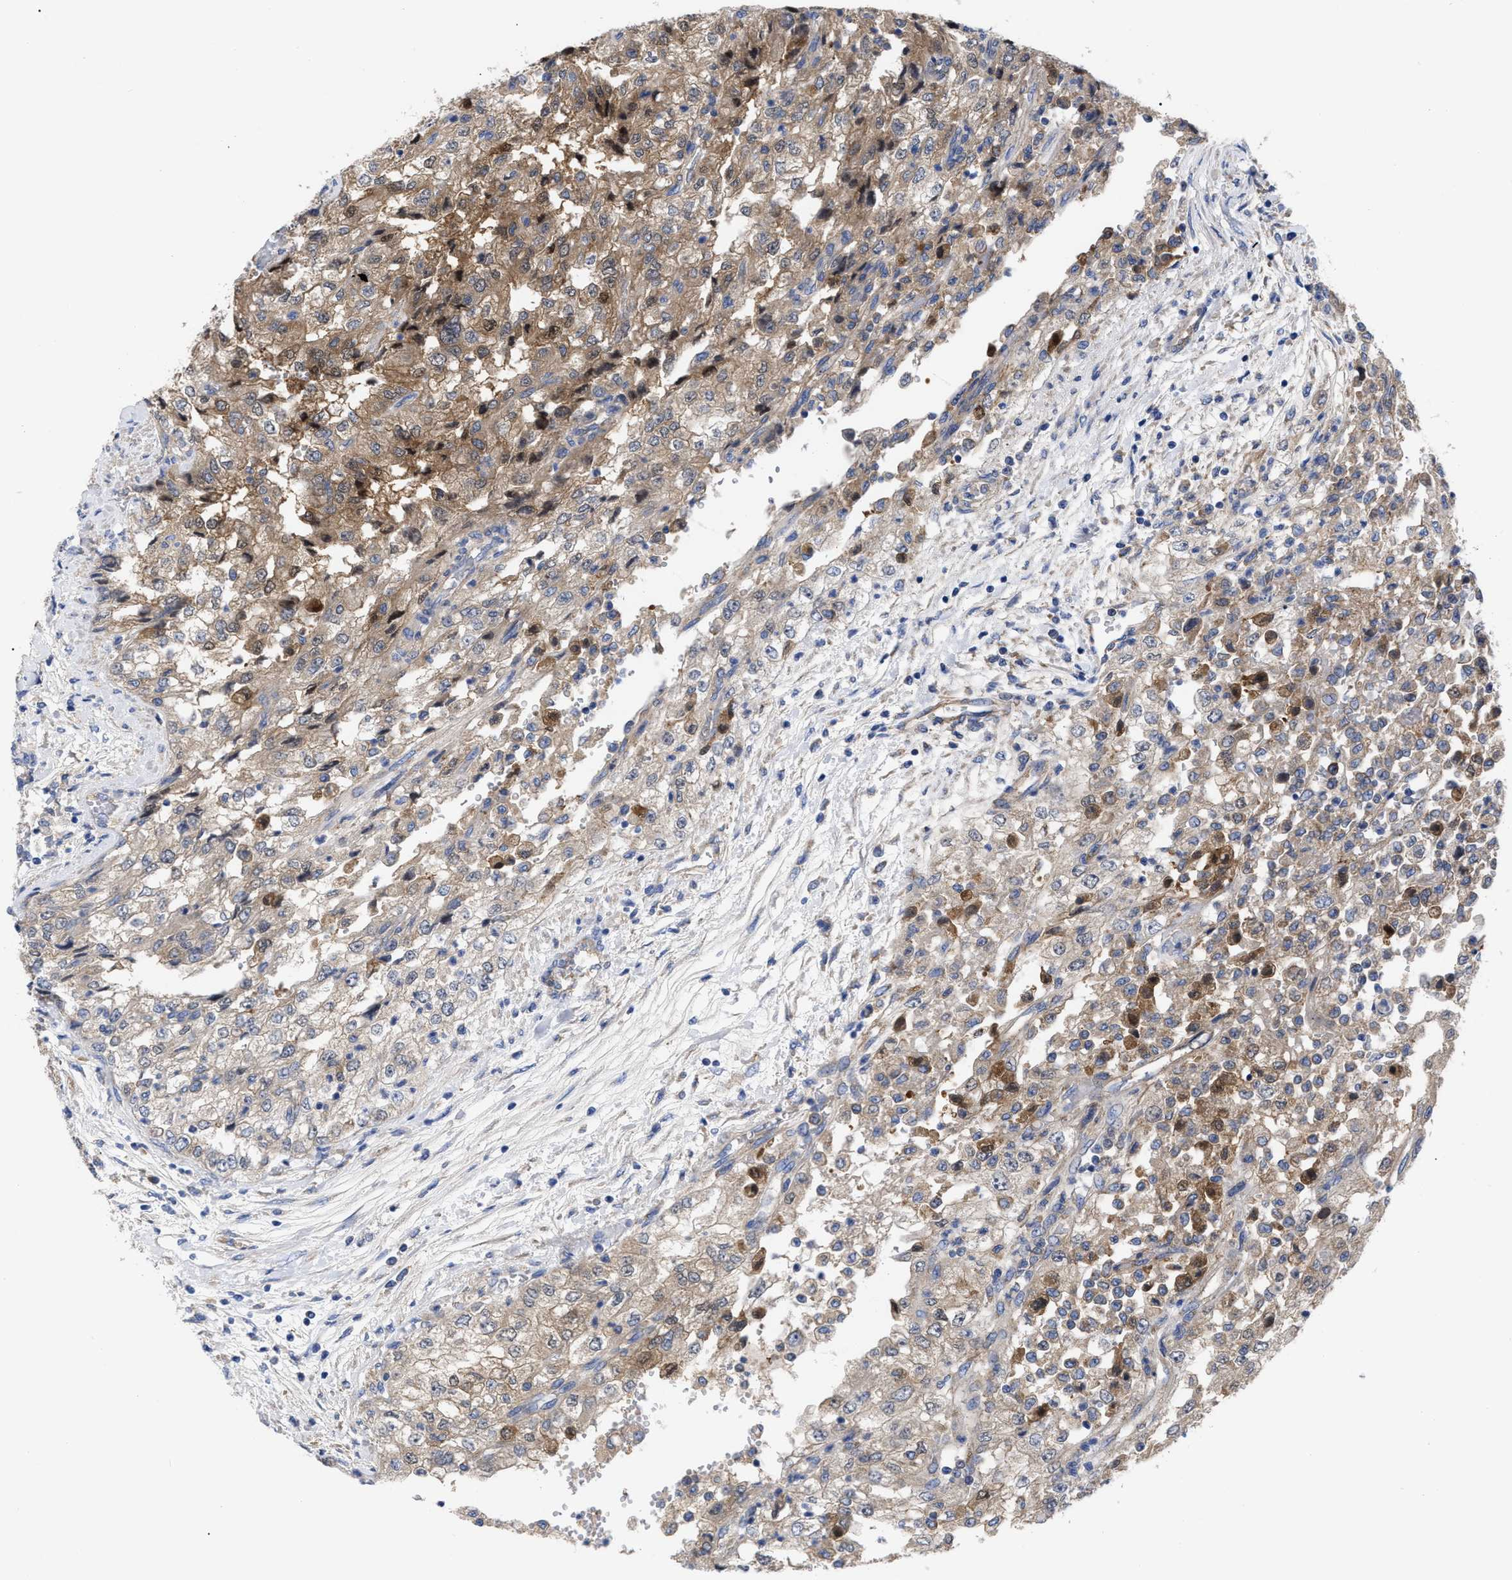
{"staining": {"intensity": "moderate", "quantity": ">75%", "location": "cytoplasmic/membranous"}, "tissue": "renal cancer", "cell_type": "Tumor cells", "image_type": "cancer", "snomed": [{"axis": "morphology", "description": "Adenocarcinoma, NOS"}, {"axis": "topography", "description": "Kidney"}], "caption": "High-power microscopy captured an immunohistochemistry (IHC) photomicrograph of renal adenocarcinoma, revealing moderate cytoplasmic/membranous positivity in approximately >75% of tumor cells. The staining was performed using DAB (3,3'-diaminobenzidine), with brown indicating positive protein expression. Nuclei are stained blue with hematoxylin.", "gene": "RBKS", "patient": {"sex": "female", "age": 54}}